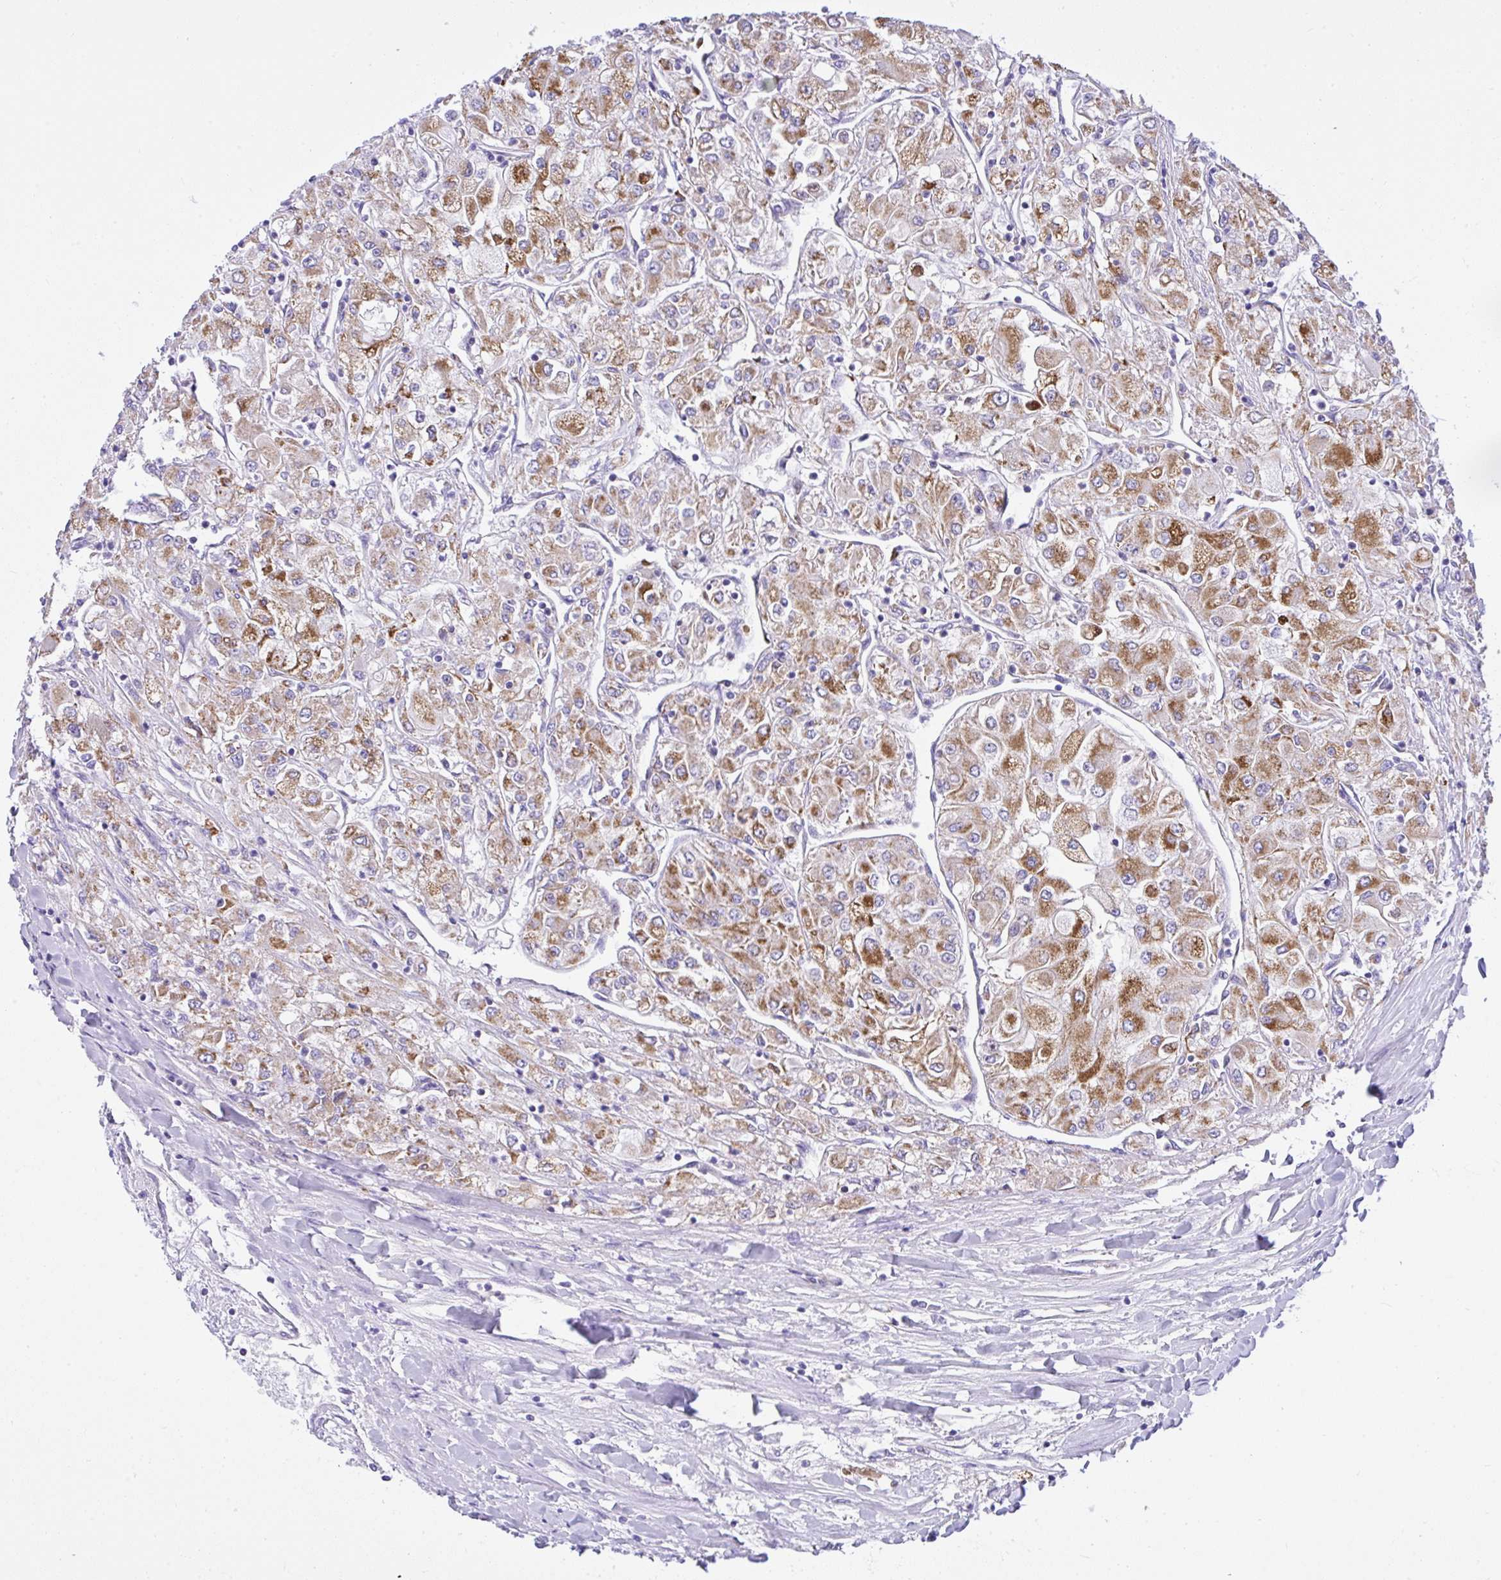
{"staining": {"intensity": "moderate", "quantity": "25%-75%", "location": "cytoplasmic/membranous"}, "tissue": "renal cancer", "cell_type": "Tumor cells", "image_type": "cancer", "snomed": [{"axis": "morphology", "description": "Adenocarcinoma, NOS"}, {"axis": "topography", "description": "Kidney"}], "caption": "The histopathology image reveals staining of renal cancer, revealing moderate cytoplasmic/membranous protein positivity (brown color) within tumor cells.", "gene": "SLC13A1", "patient": {"sex": "male", "age": 80}}